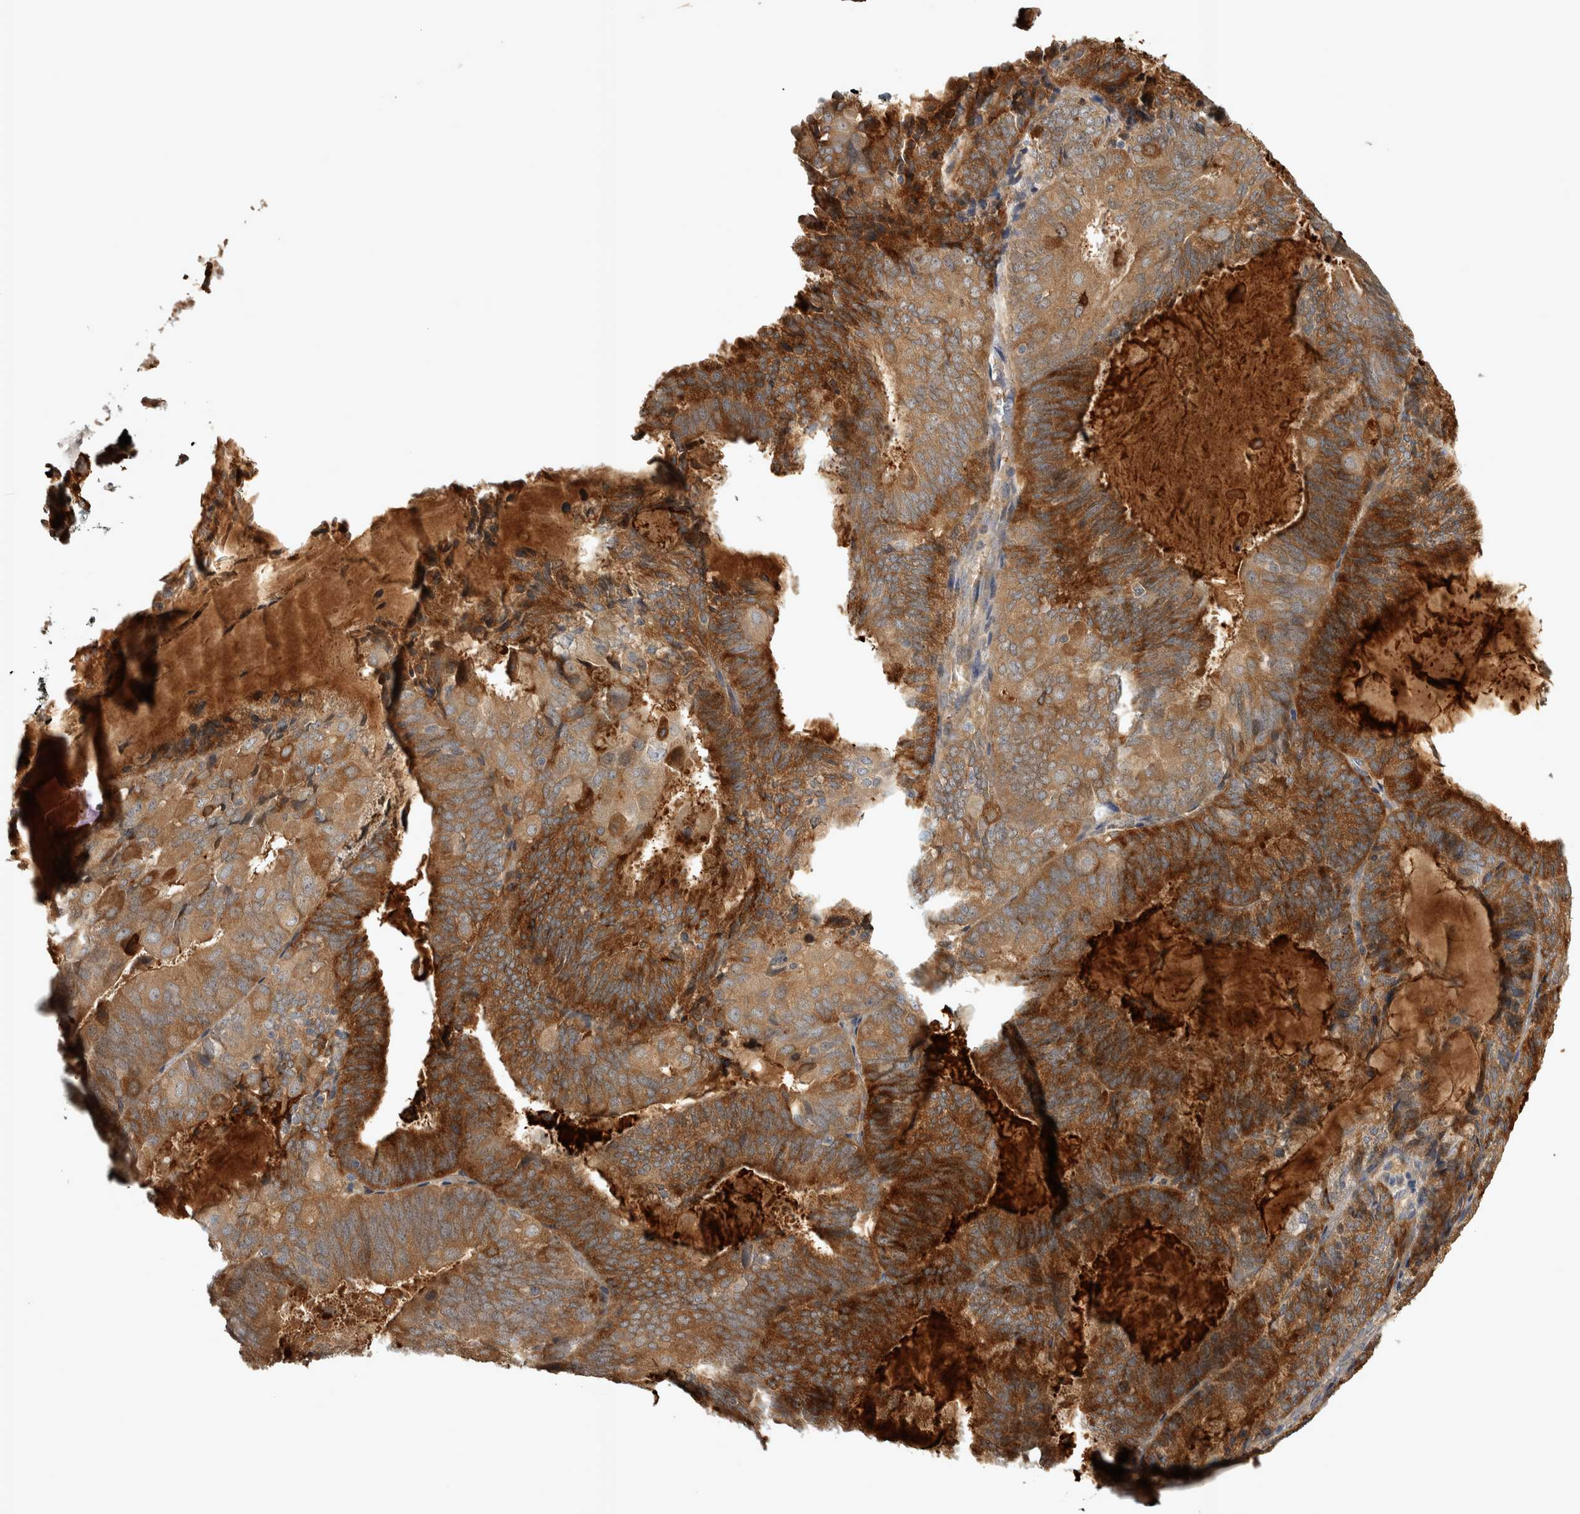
{"staining": {"intensity": "strong", "quantity": ">75%", "location": "cytoplasmic/membranous"}, "tissue": "endometrial cancer", "cell_type": "Tumor cells", "image_type": "cancer", "snomed": [{"axis": "morphology", "description": "Adenocarcinoma, NOS"}, {"axis": "topography", "description": "Endometrium"}], "caption": "High-power microscopy captured an immunohistochemistry (IHC) image of endometrial cancer (adenocarcinoma), revealing strong cytoplasmic/membranous staining in about >75% of tumor cells.", "gene": "TRMT61B", "patient": {"sex": "female", "age": 81}}